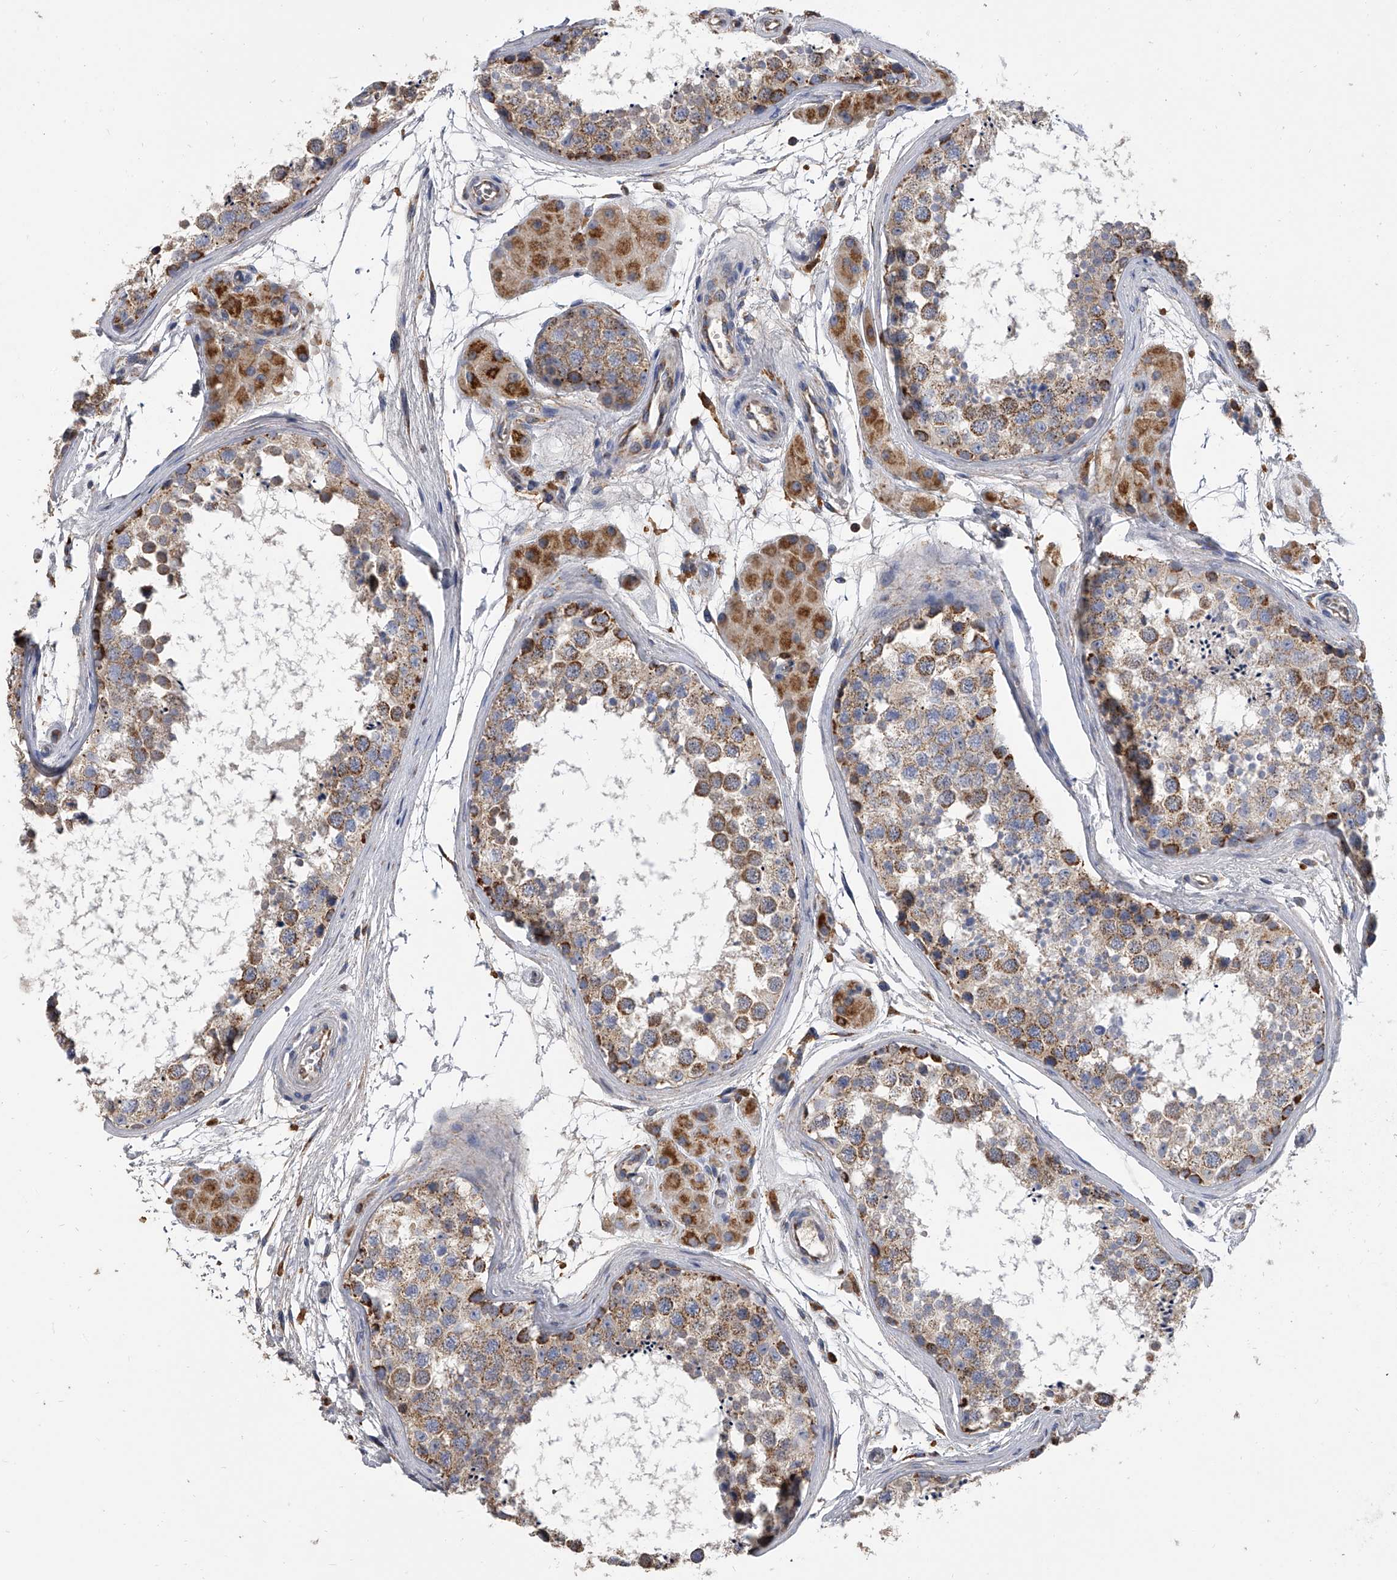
{"staining": {"intensity": "moderate", "quantity": "25%-75%", "location": "cytoplasmic/membranous"}, "tissue": "testis", "cell_type": "Cells in seminiferous ducts", "image_type": "normal", "snomed": [{"axis": "morphology", "description": "Normal tissue, NOS"}, {"axis": "topography", "description": "Testis"}], "caption": "Testis stained with DAB IHC shows medium levels of moderate cytoplasmic/membranous positivity in about 25%-75% of cells in seminiferous ducts. (DAB (3,3'-diaminobenzidine) IHC, brown staining for protein, blue staining for nuclei).", "gene": "MRPL28", "patient": {"sex": "male", "age": 56}}